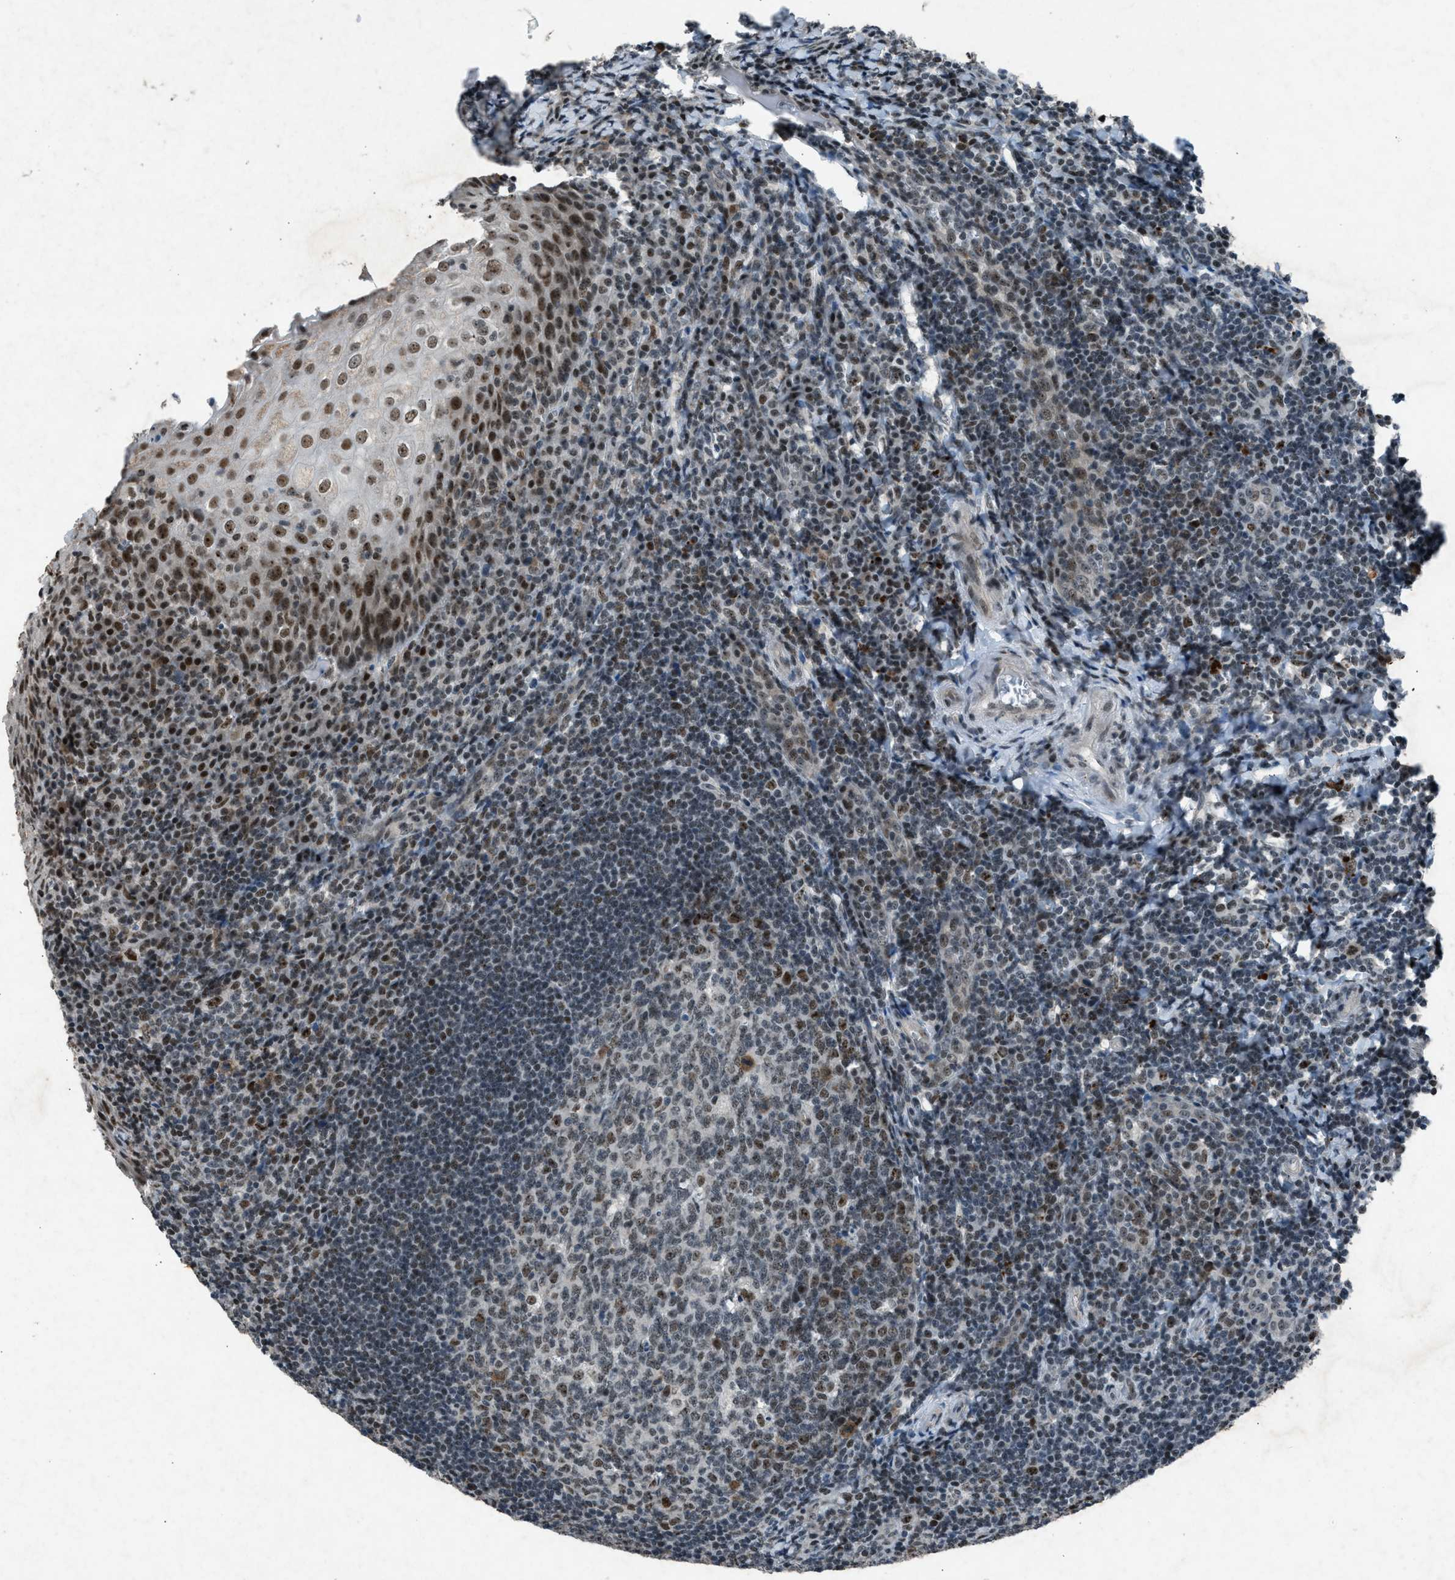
{"staining": {"intensity": "moderate", "quantity": "<25%", "location": "nuclear"}, "tissue": "tonsil", "cell_type": "Germinal center cells", "image_type": "normal", "snomed": [{"axis": "morphology", "description": "Normal tissue, NOS"}, {"axis": "topography", "description": "Tonsil"}], "caption": "A histopathology image of human tonsil stained for a protein demonstrates moderate nuclear brown staining in germinal center cells.", "gene": "ADCY1", "patient": {"sex": "male", "age": 37}}